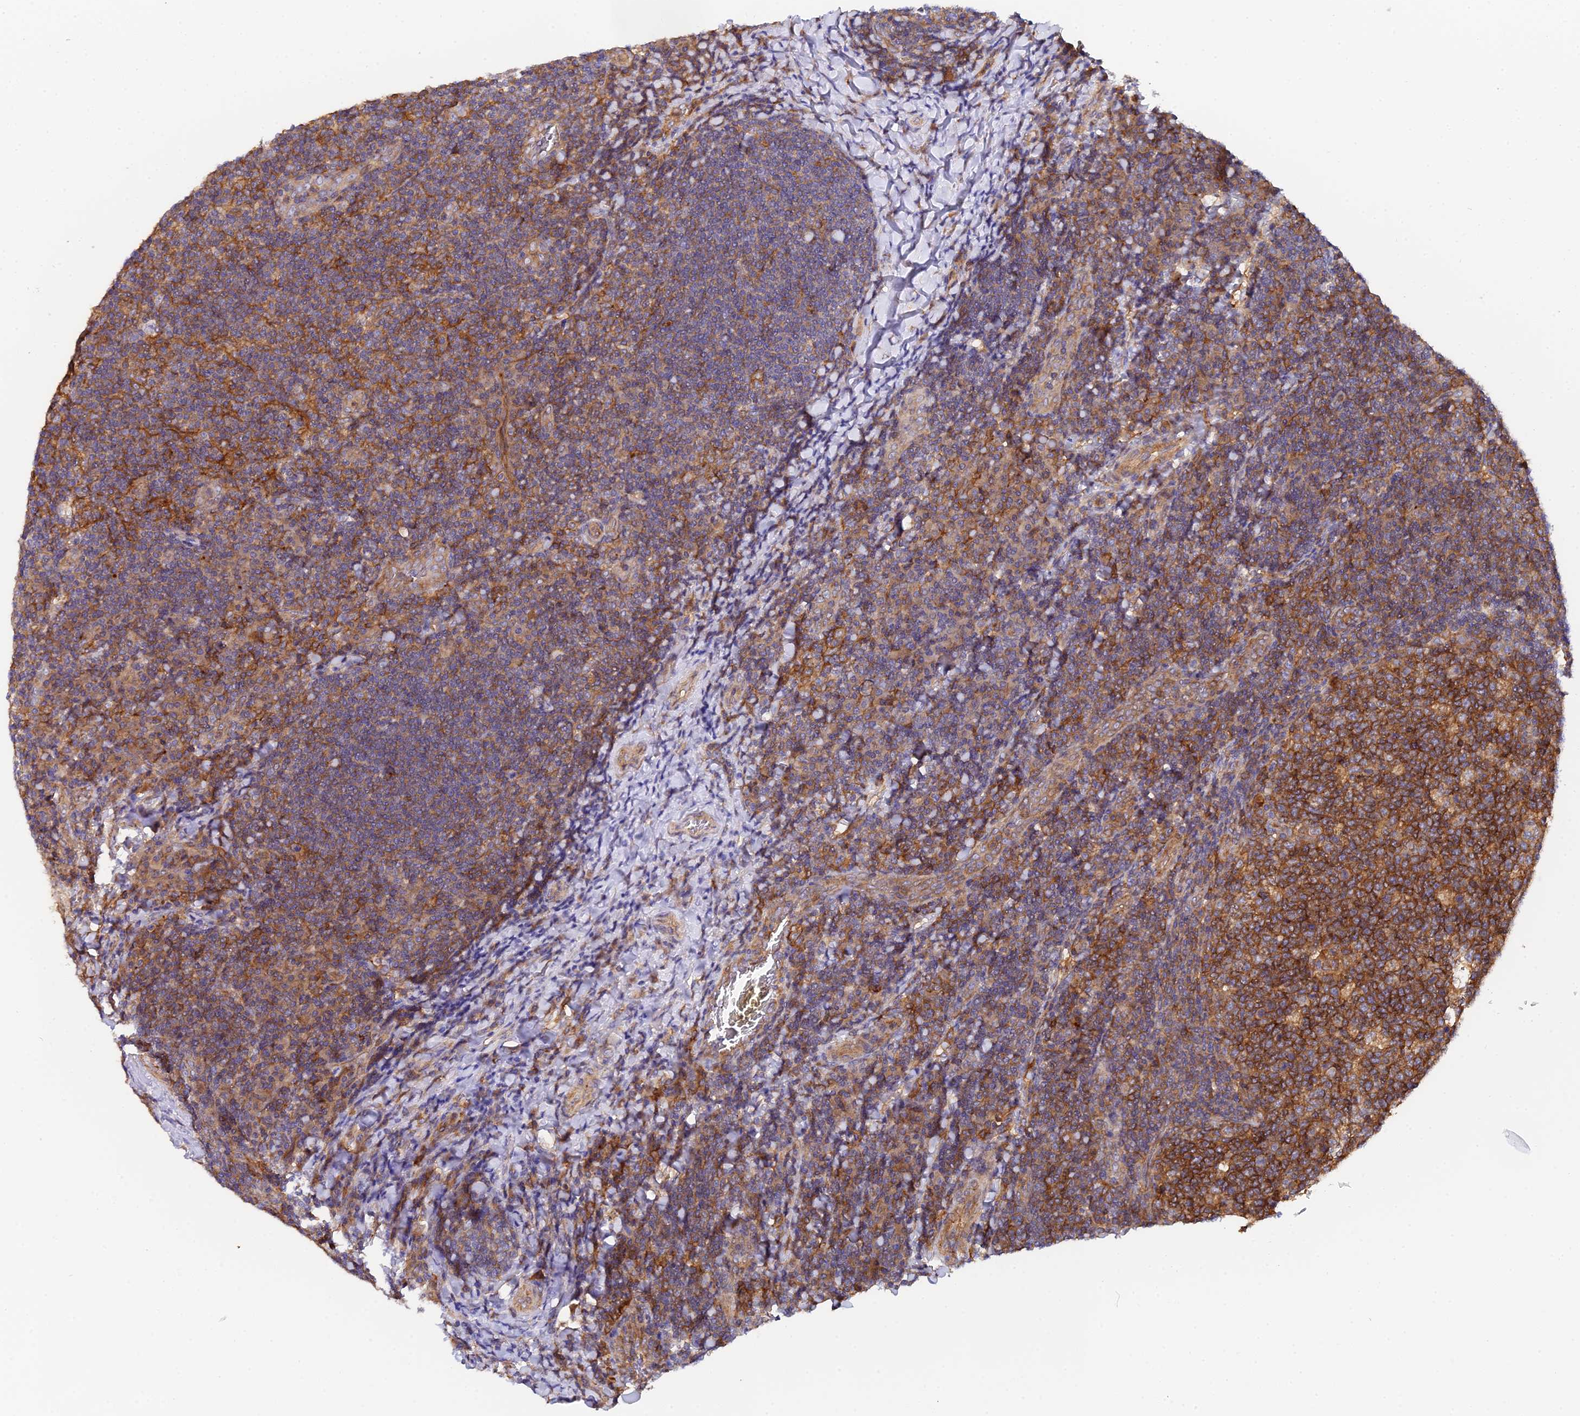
{"staining": {"intensity": "strong", "quantity": ">75%", "location": "cytoplasmic/membranous"}, "tissue": "tonsil", "cell_type": "Germinal center cells", "image_type": "normal", "snomed": [{"axis": "morphology", "description": "Normal tissue, NOS"}, {"axis": "topography", "description": "Tonsil"}], "caption": "IHC of benign human tonsil displays high levels of strong cytoplasmic/membranous expression in approximately >75% of germinal center cells.", "gene": "GNG5B", "patient": {"sex": "male", "age": 17}}